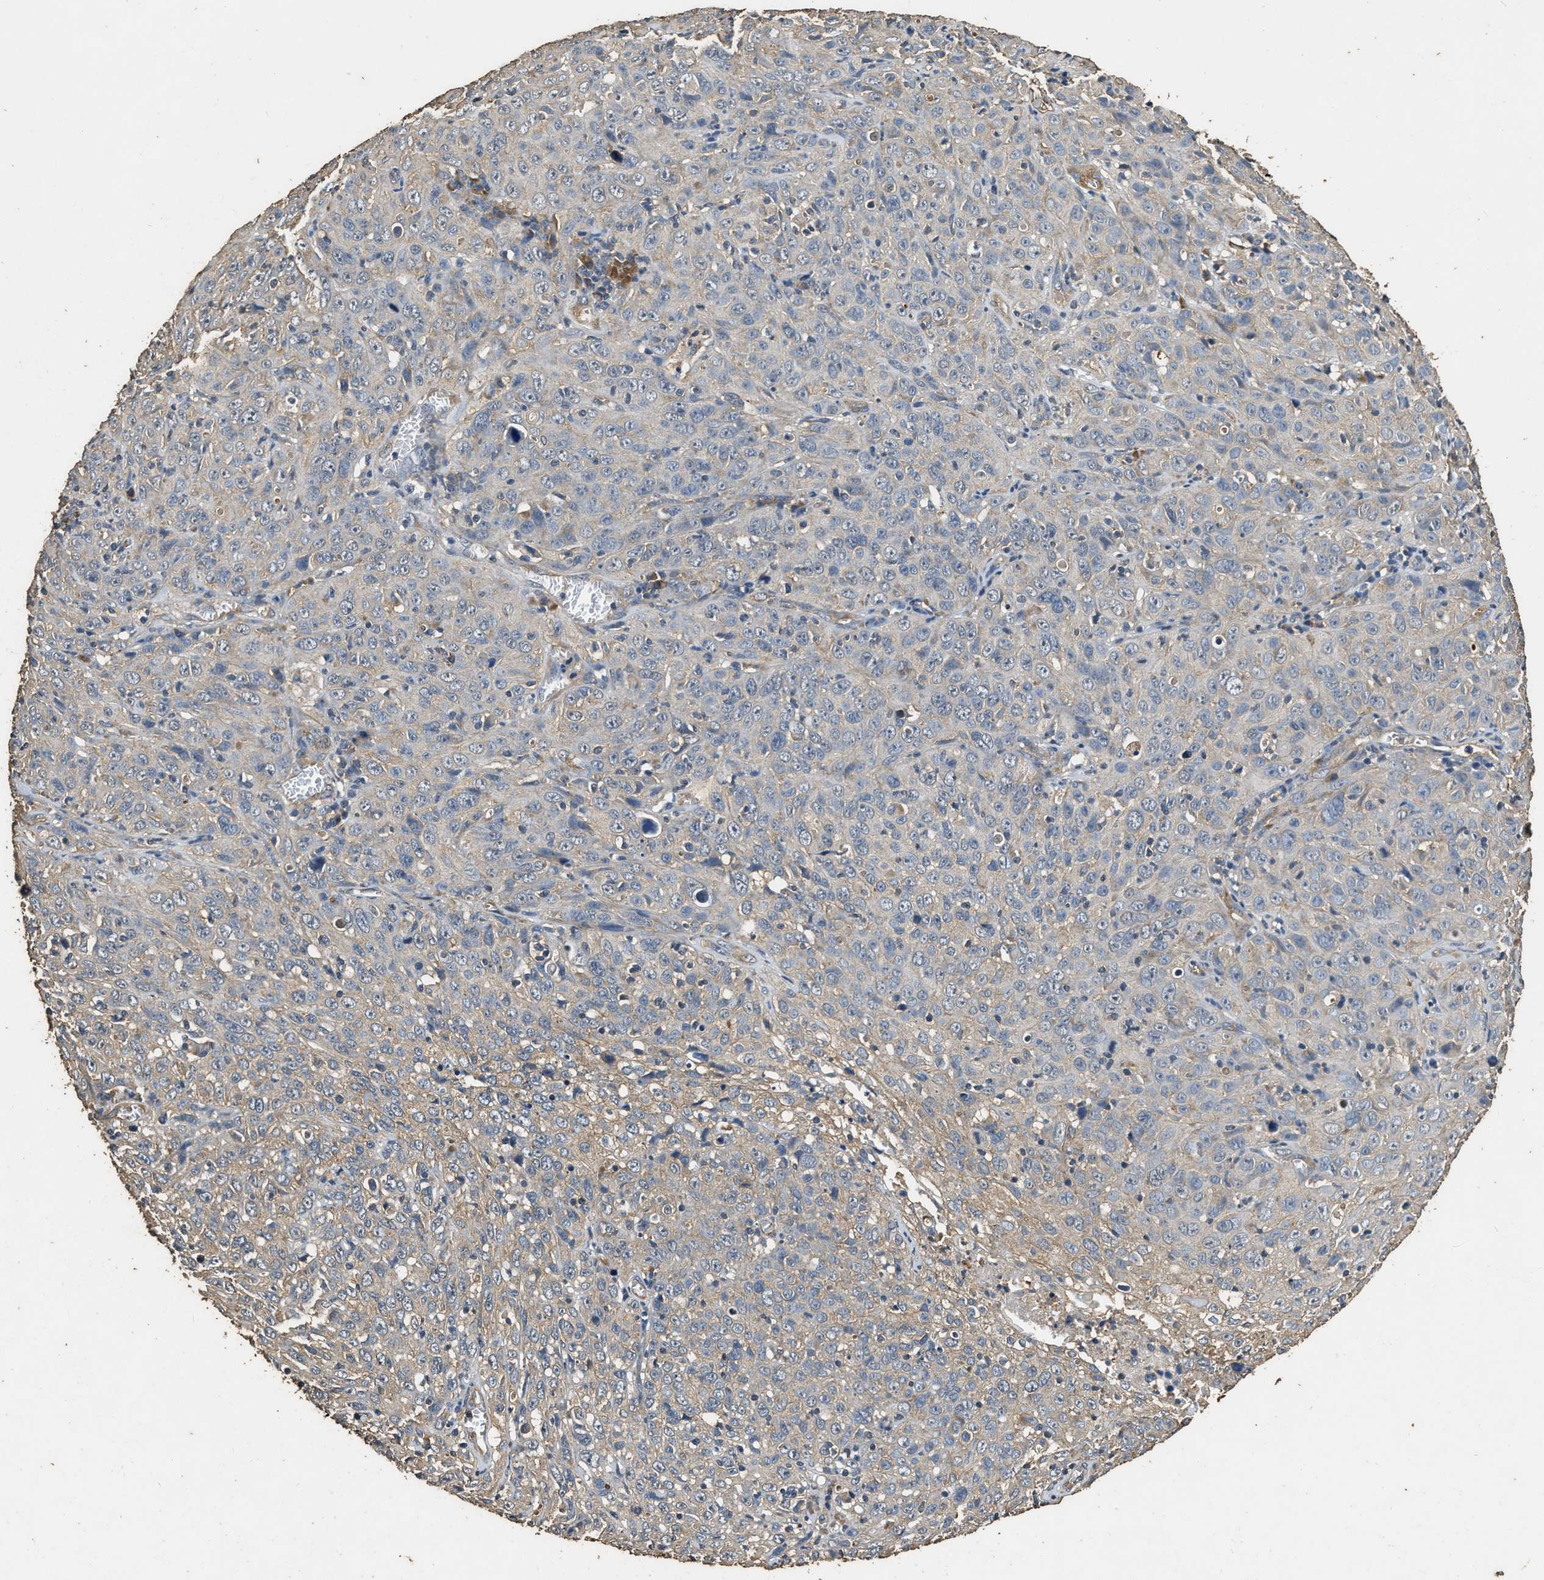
{"staining": {"intensity": "weak", "quantity": "<25%", "location": "cytoplasmic/membranous"}, "tissue": "cervical cancer", "cell_type": "Tumor cells", "image_type": "cancer", "snomed": [{"axis": "morphology", "description": "Squamous cell carcinoma, NOS"}, {"axis": "topography", "description": "Cervix"}], "caption": "This is a histopathology image of IHC staining of squamous cell carcinoma (cervical), which shows no expression in tumor cells.", "gene": "MIB1", "patient": {"sex": "female", "age": 46}}